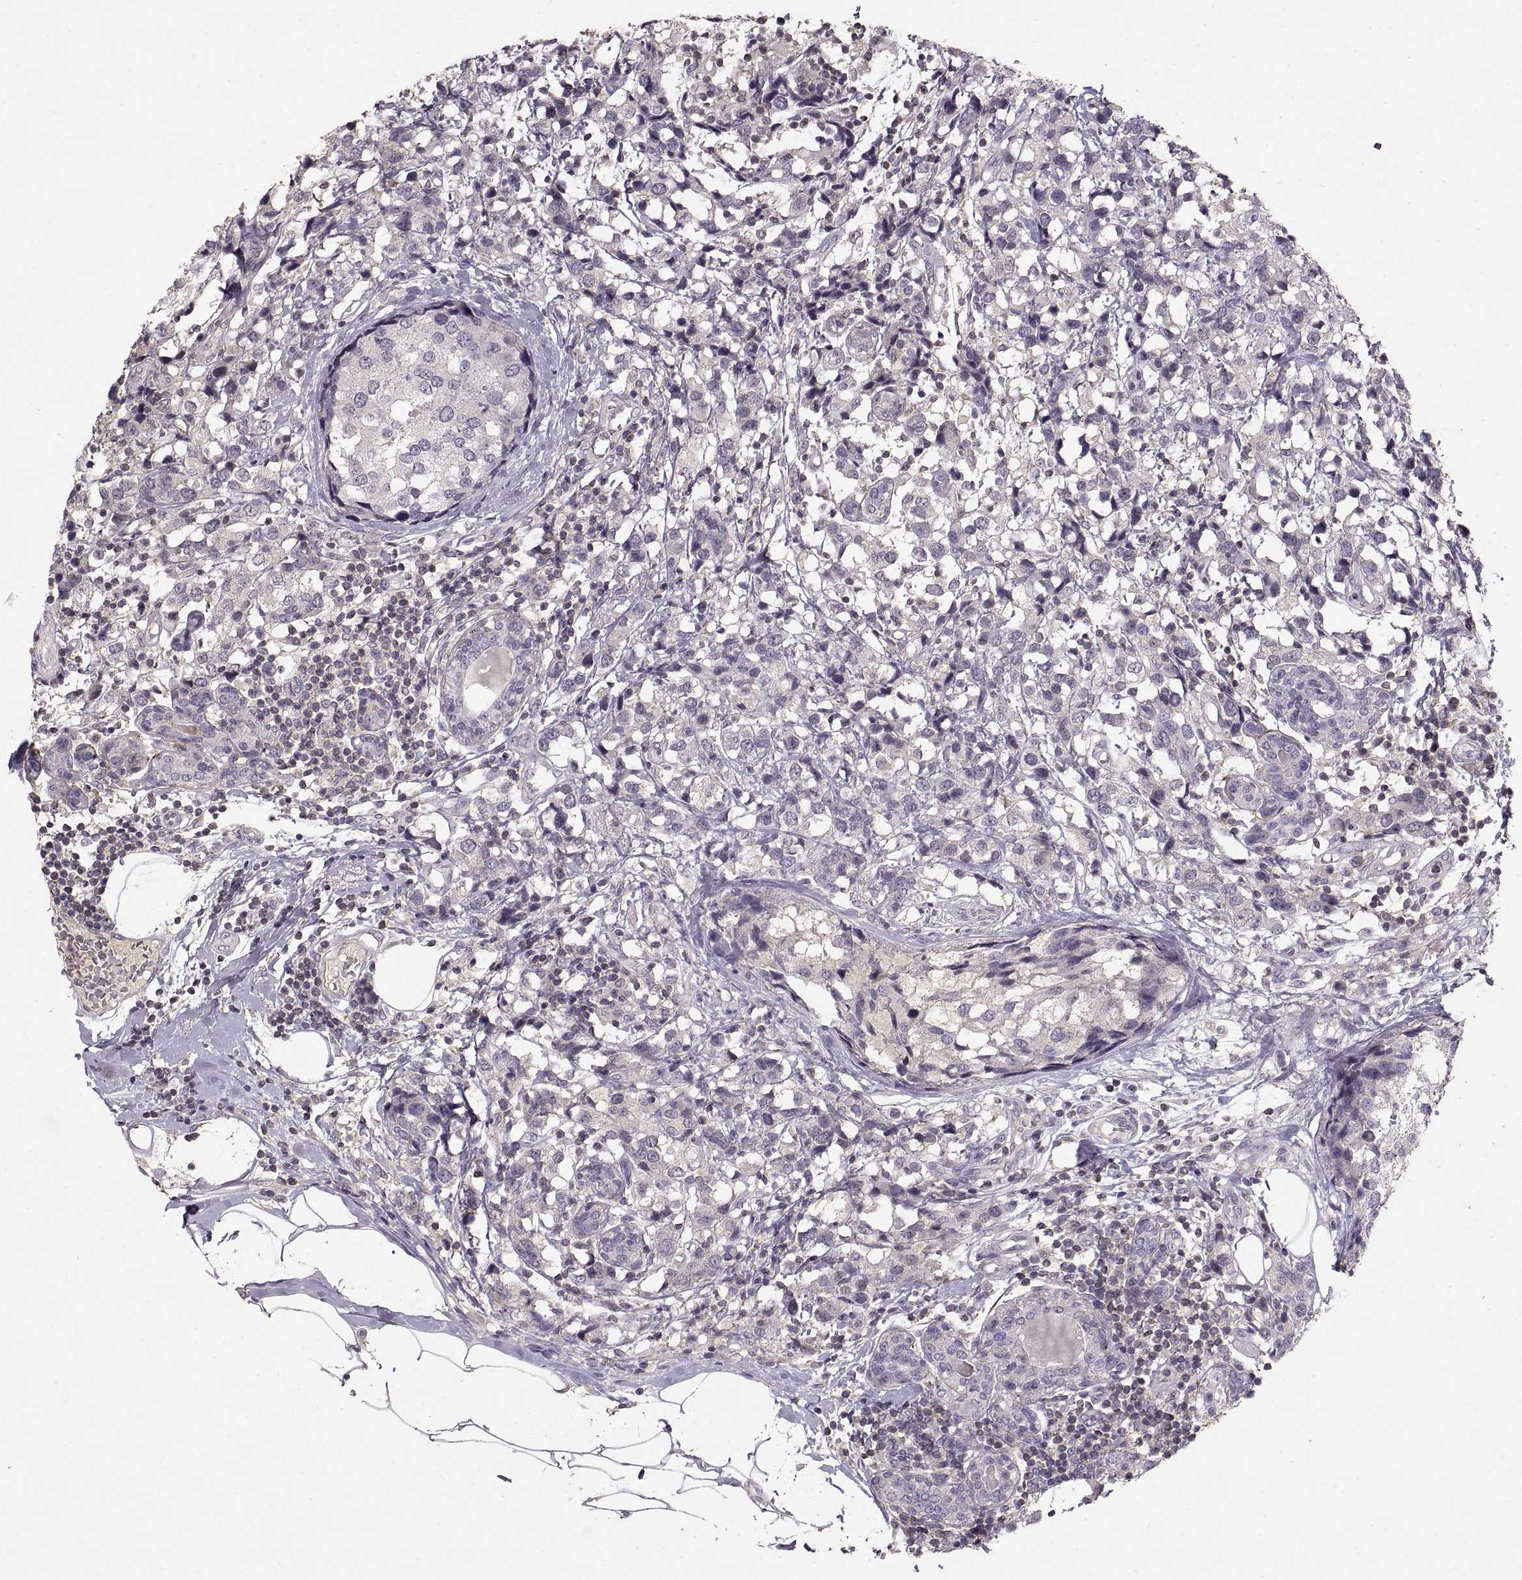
{"staining": {"intensity": "negative", "quantity": "none", "location": "none"}, "tissue": "breast cancer", "cell_type": "Tumor cells", "image_type": "cancer", "snomed": [{"axis": "morphology", "description": "Lobular carcinoma"}, {"axis": "topography", "description": "Breast"}], "caption": "This micrograph is of breast cancer (lobular carcinoma) stained with immunohistochemistry (IHC) to label a protein in brown with the nuclei are counter-stained blue. There is no staining in tumor cells.", "gene": "ADAM11", "patient": {"sex": "female", "age": 59}}